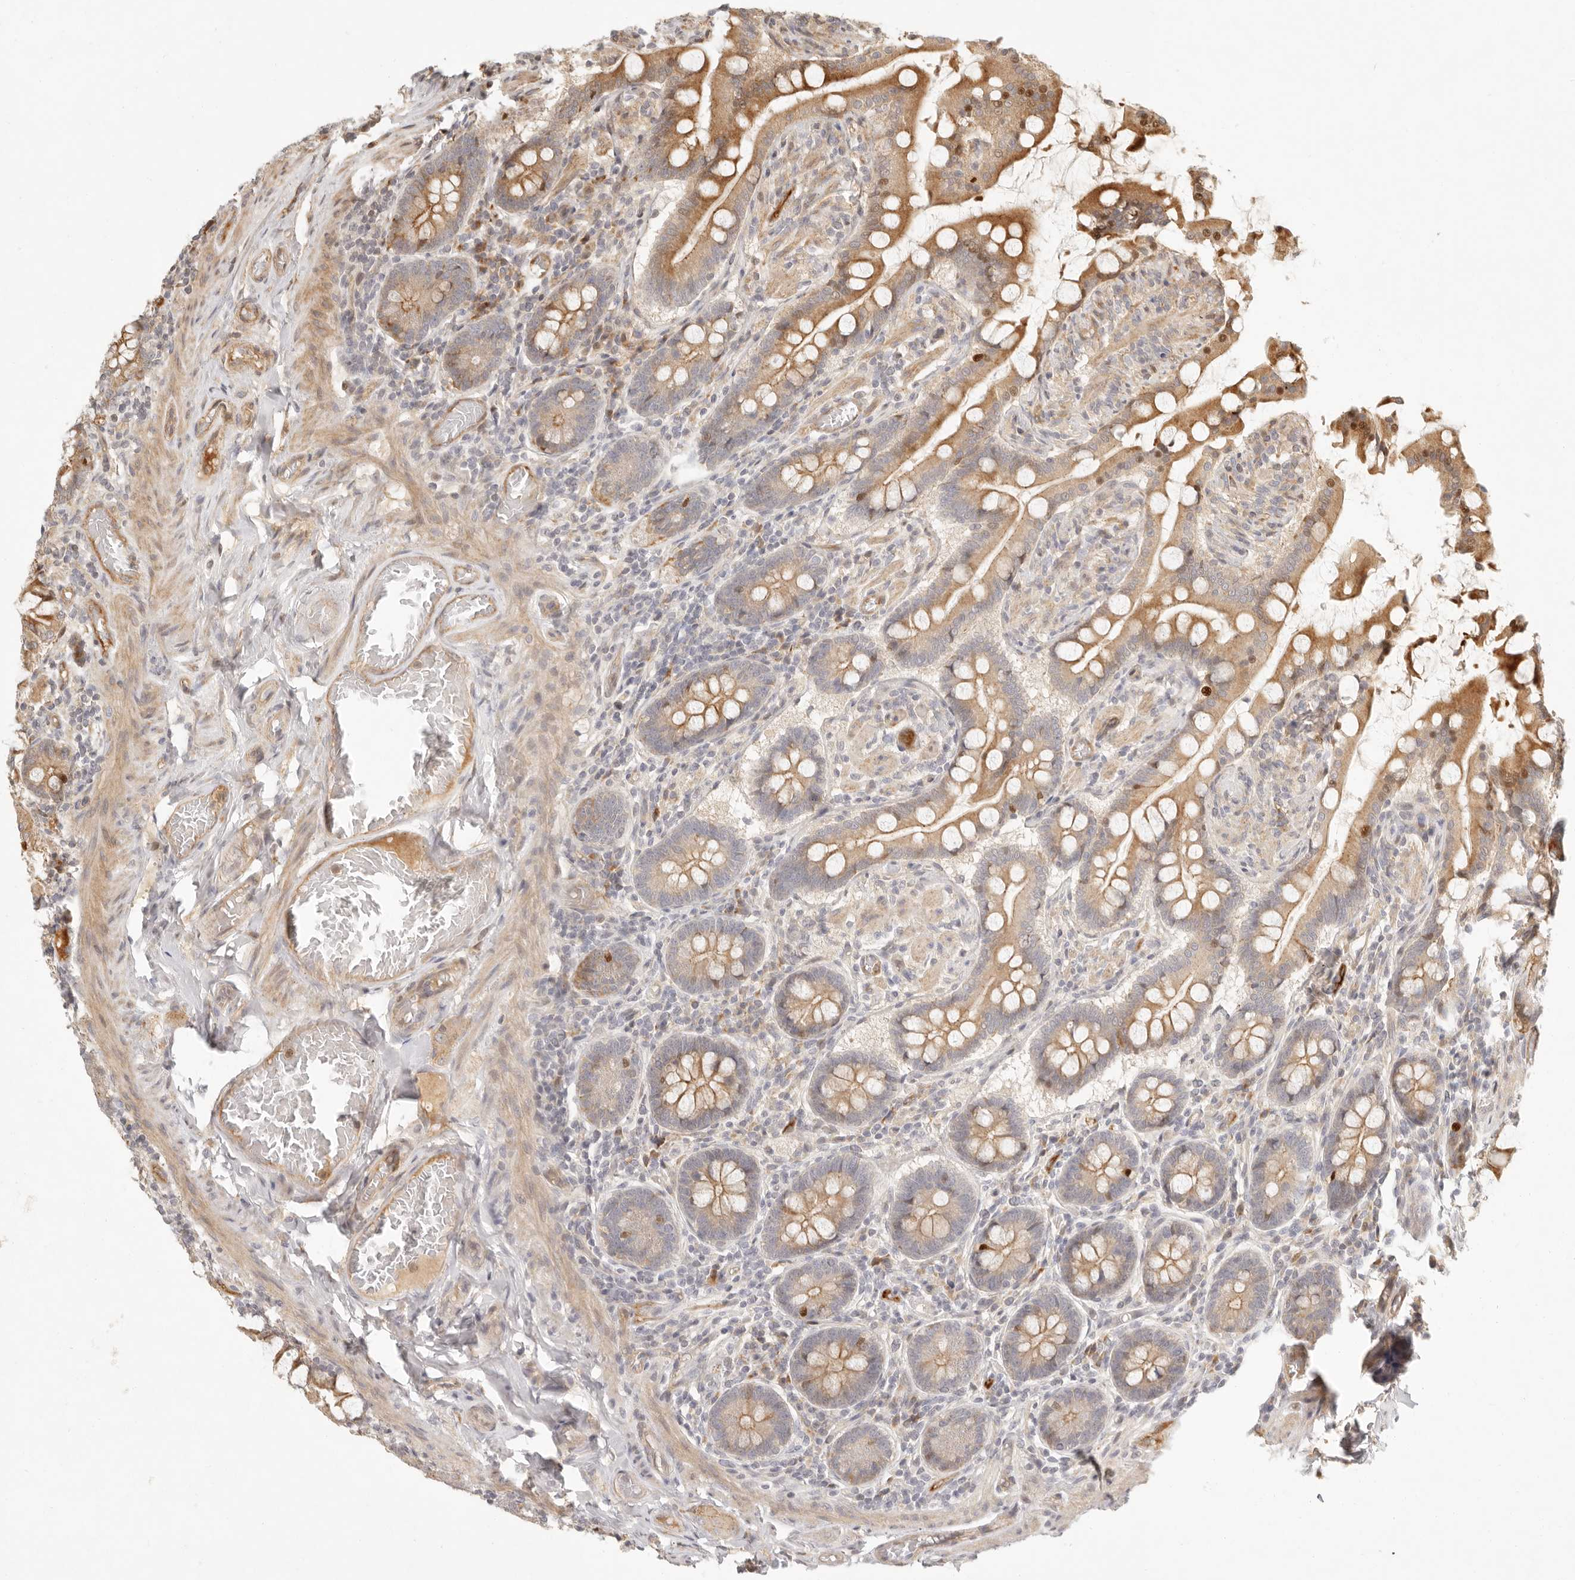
{"staining": {"intensity": "moderate", "quantity": ">75%", "location": "cytoplasmic/membranous"}, "tissue": "small intestine", "cell_type": "Glandular cells", "image_type": "normal", "snomed": [{"axis": "morphology", "description": "Normal tissue, NOS"}, {"axis": "topography", "description": "Small intestine"}], "caption": "Immunohistochemistry (IHC) photomicrograph of normal small intestine: small intestine stained using immunohistochemistry reveals medium levels of moderate protein expression localized specifically in the cytoplasmic/membranous of glandular cells, appearing as a cytoplasmic/membranous brown color.", "gene": "KLHL38", "patient": {"sex": "male", "age": 41}}